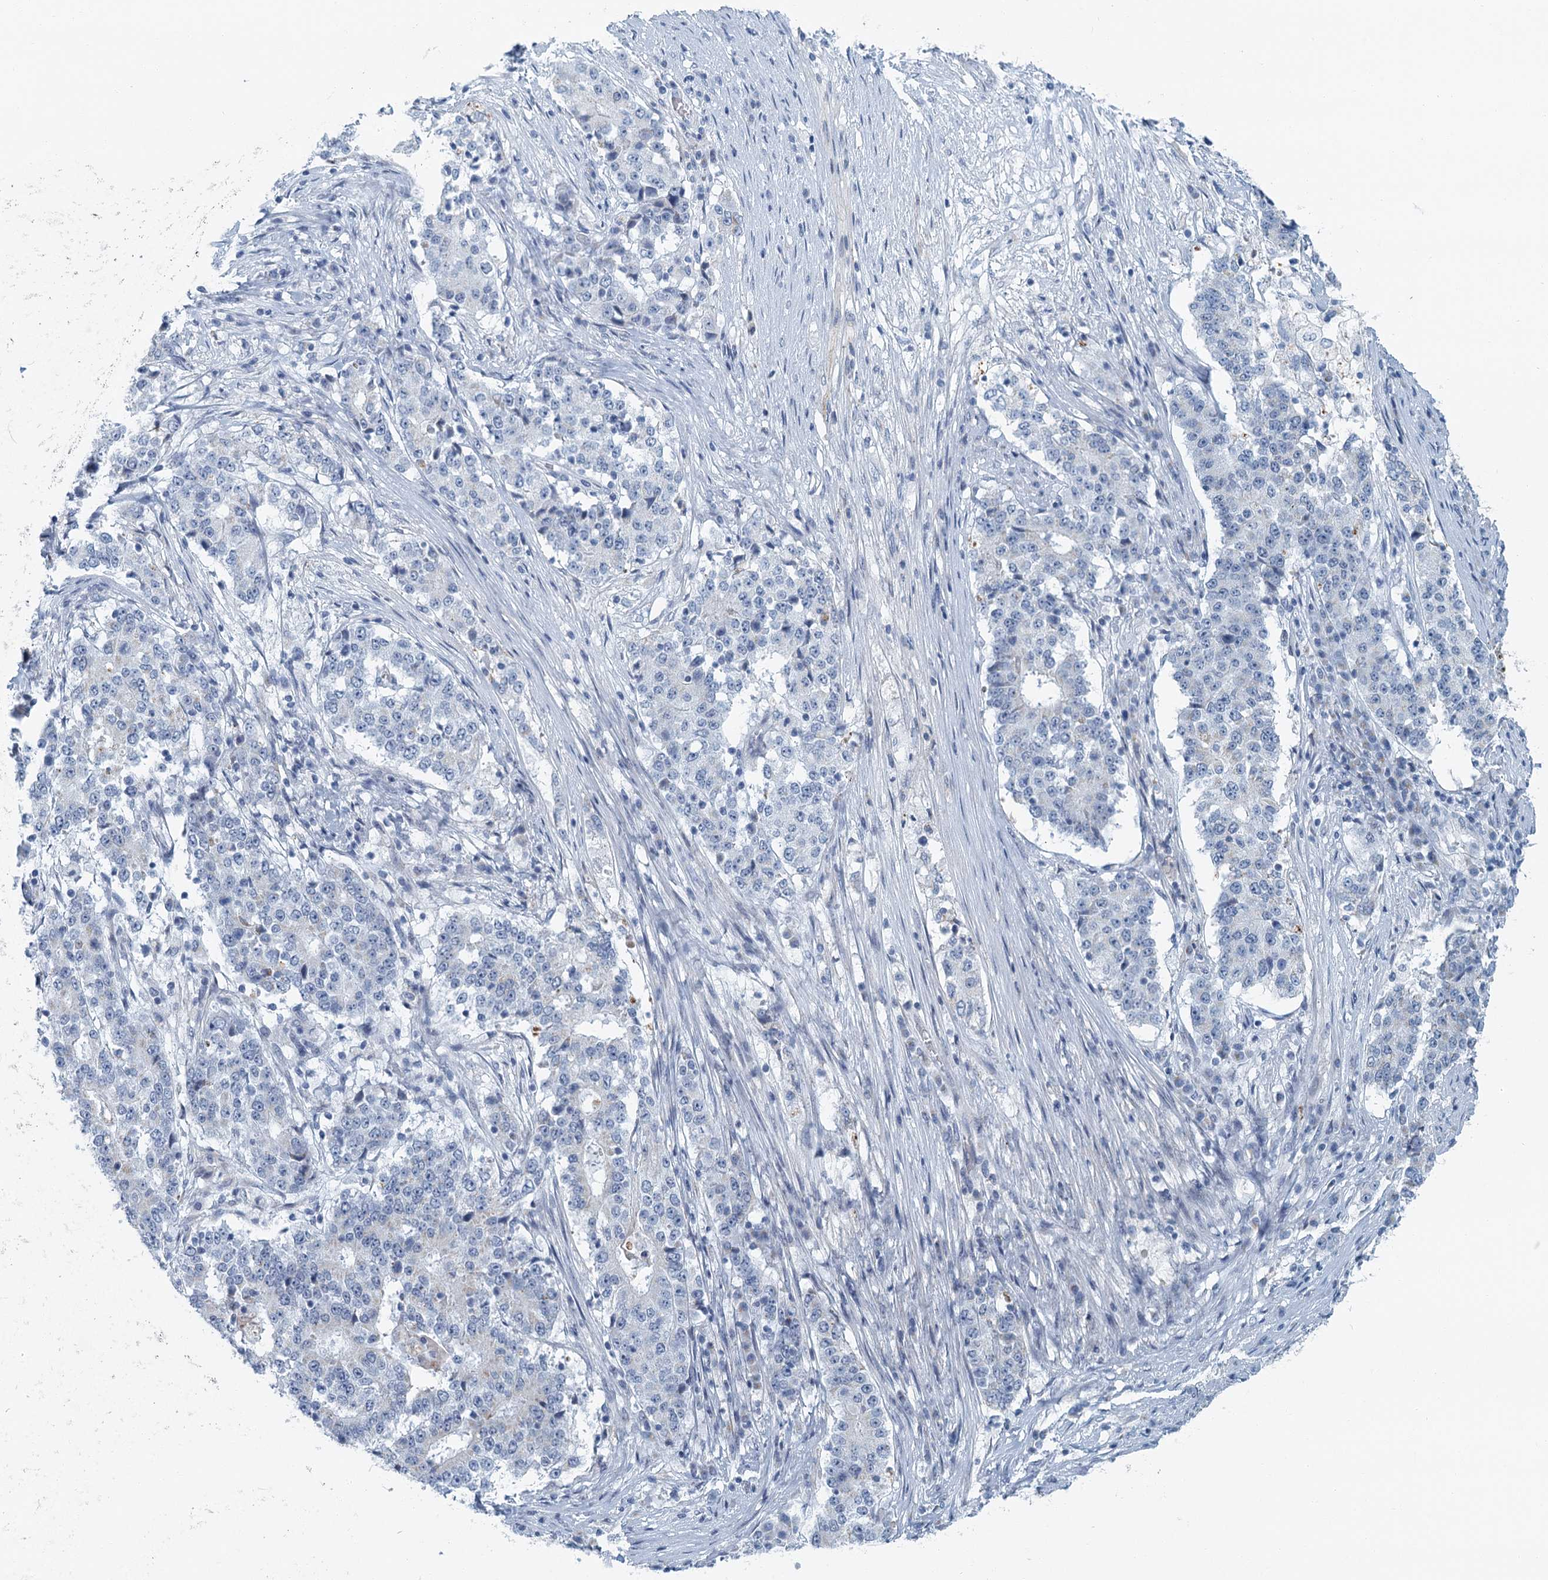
{"staining": {"intensity": "negative", "quantity": "none", "location": "none"}, "tissue": "stomach cancer", "cell_type": "Tumor cells", "image_type": "cancer", "snomed": [{"axis": "morphology", "description": "Adenocarcinoma, NOS"}, {"axis": "topography", "description": "Stomach"}], "caption": "This image is of adenocarcinoma (stomach) stained with immunohistochemistry to label a protein in brown with the nuclei are counter-stained blue. There is no expression in tumor cells.", "gene": "ZNF527", "patient": {"sex": "male", "age": 59}}